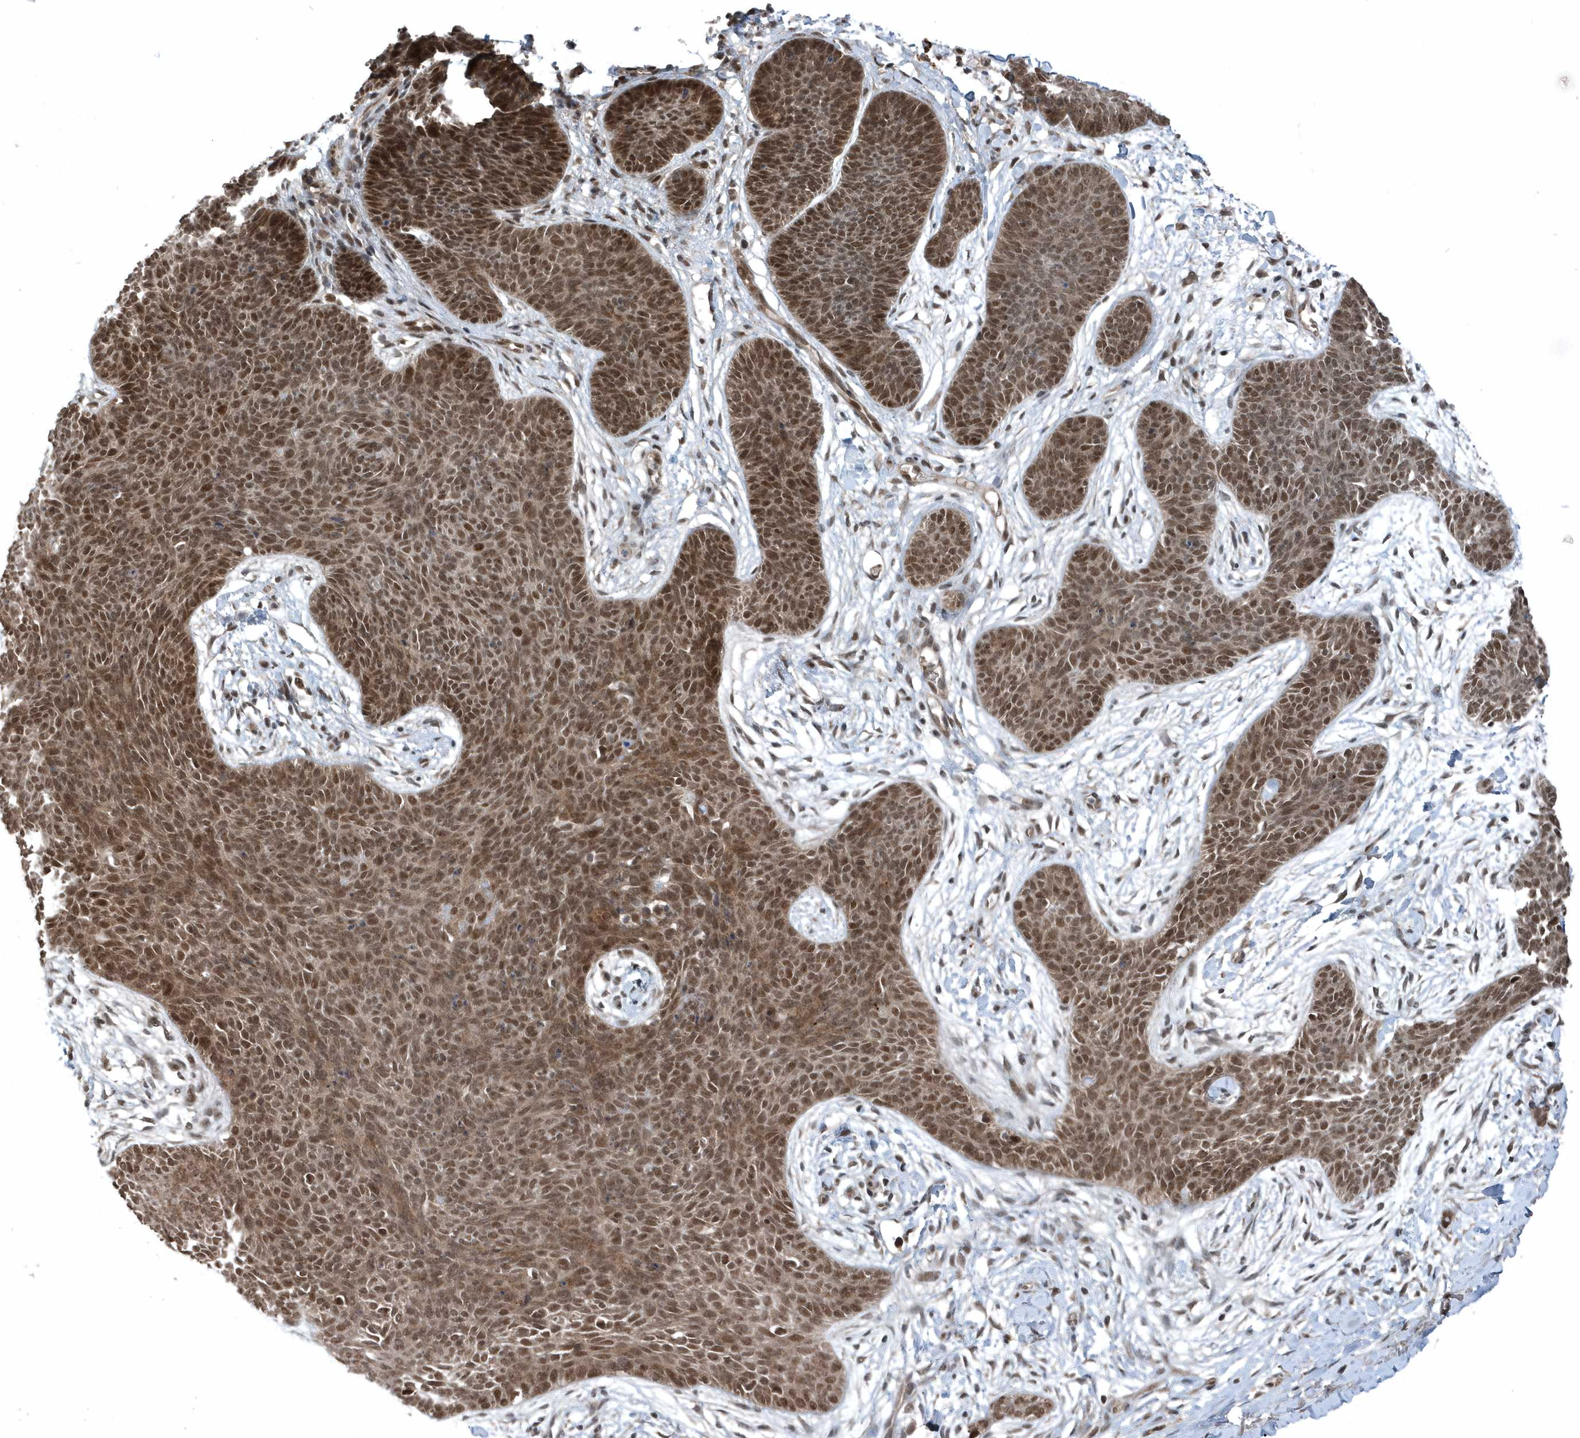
{"staining": {"intensity": "moderate", "quantity": ">75%", "location": "nuclear"}, "tissue": "skin cancer", "cell_type": "Tumor cells", "image_type": "cancer", "snomed": [{"axis": "morphology", "description": "Basal cell carcinoma"}, {"axis": "topography", "description": "Skin"}], "caption": "Tumor cells display medium levels of moderate nuclear positivity in approximately >75% of cells in skin cancer (basal cell carcinoma).", "gene": "QTRT2", "patient": {"sex": "male", "age": 85}}